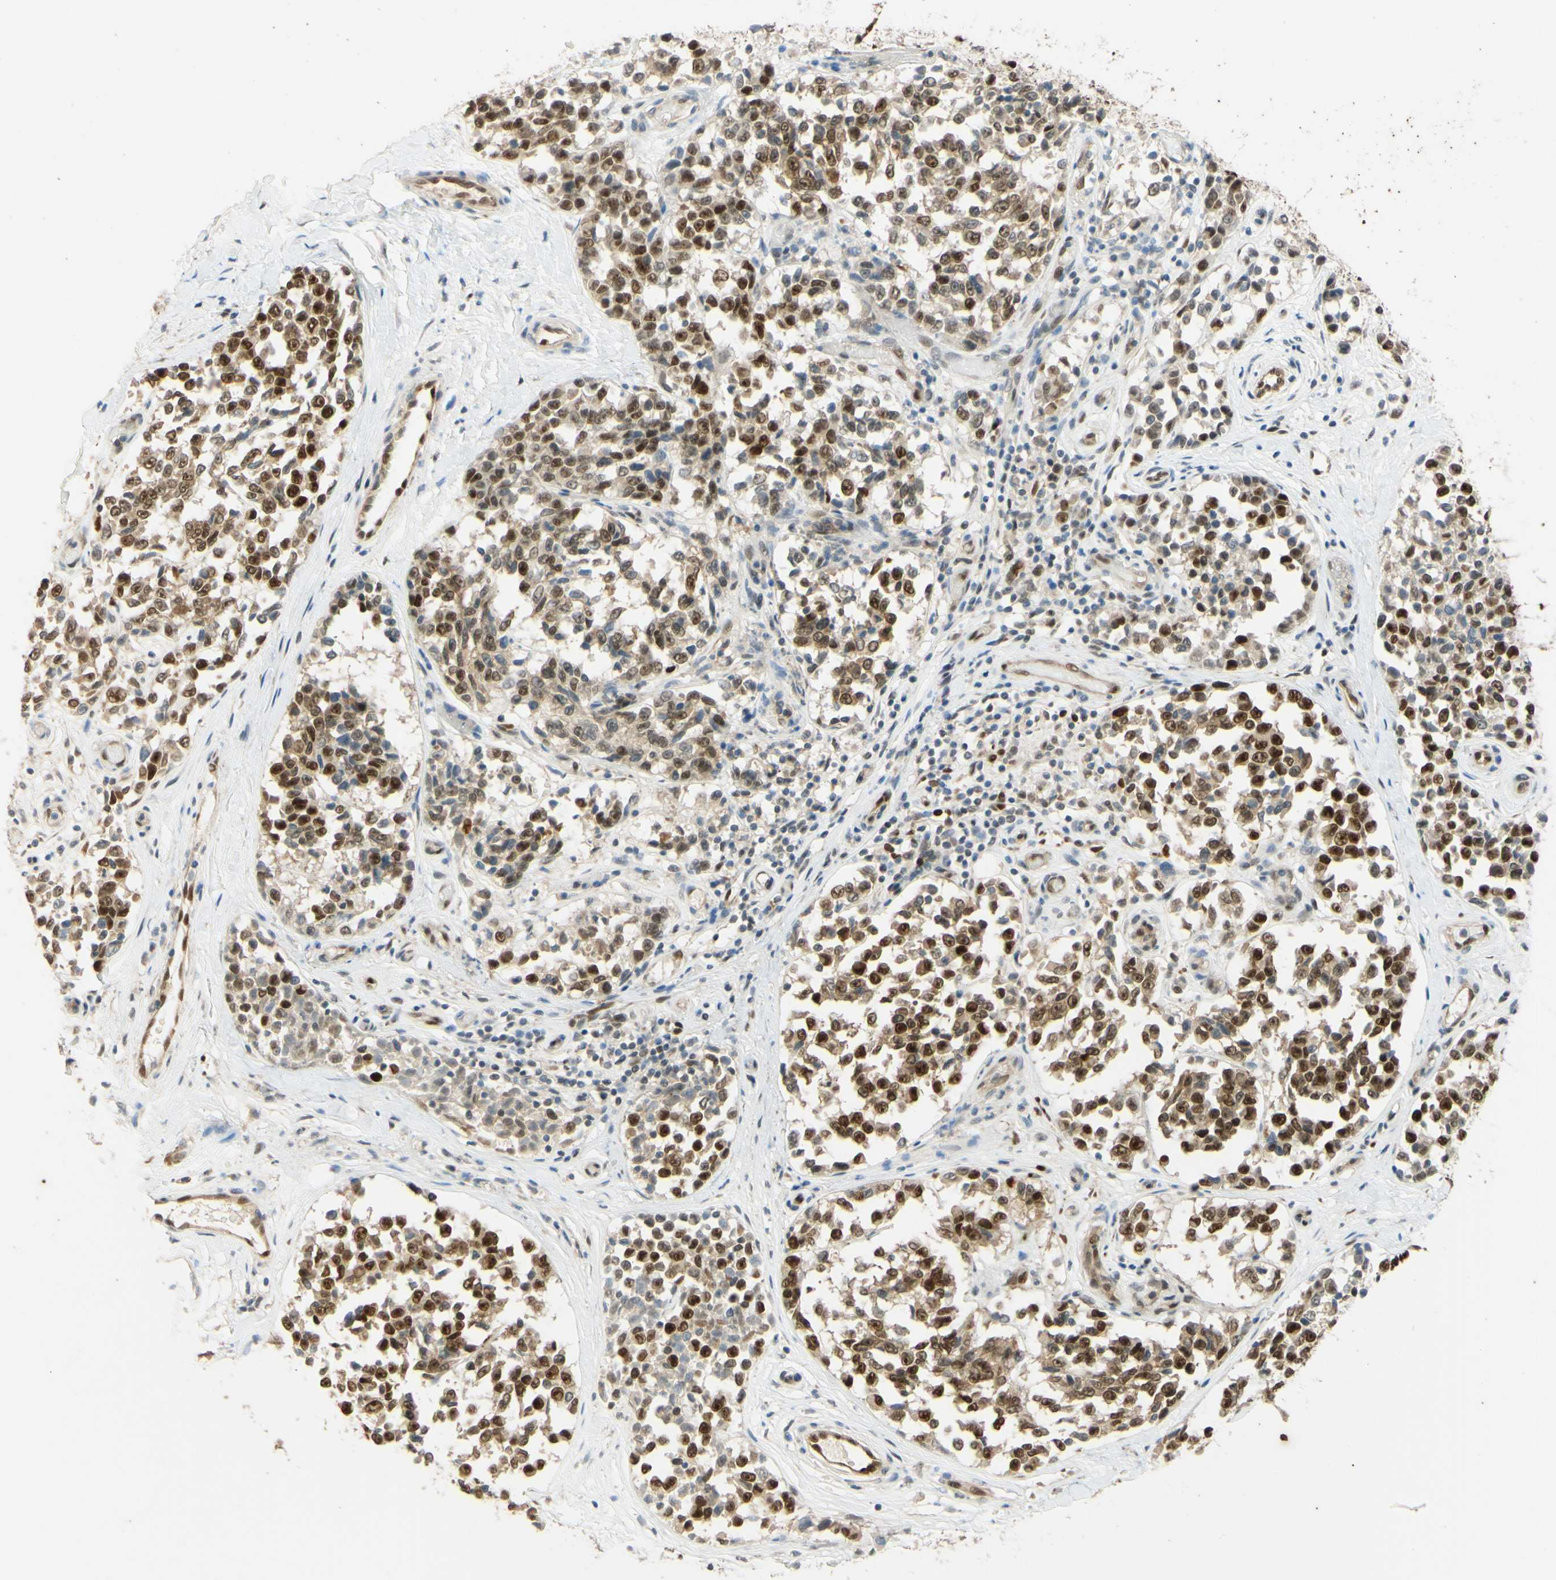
{"staining": {"intensity": "strong", "quantity": ">75%", "location": "nuclear"}, "tissue": "melanoma", "cell_type": "Tumor cells", "image_type": "cancer", "snomed": [{"axis": "morphology", "description": "Malignant melanoma, NOS"}, {"axis": "topography", "description": "Skin"}], "caption": "This micrograph shows melanoma stained with immunohistochemistry (IHC) to label a protein in brown. The nuclear of tumor cells show strong positivity for the protein. Nuclei are counter-stained blue.", "gene": "POLB", "patient": {"sex": "female", "age": 64}}